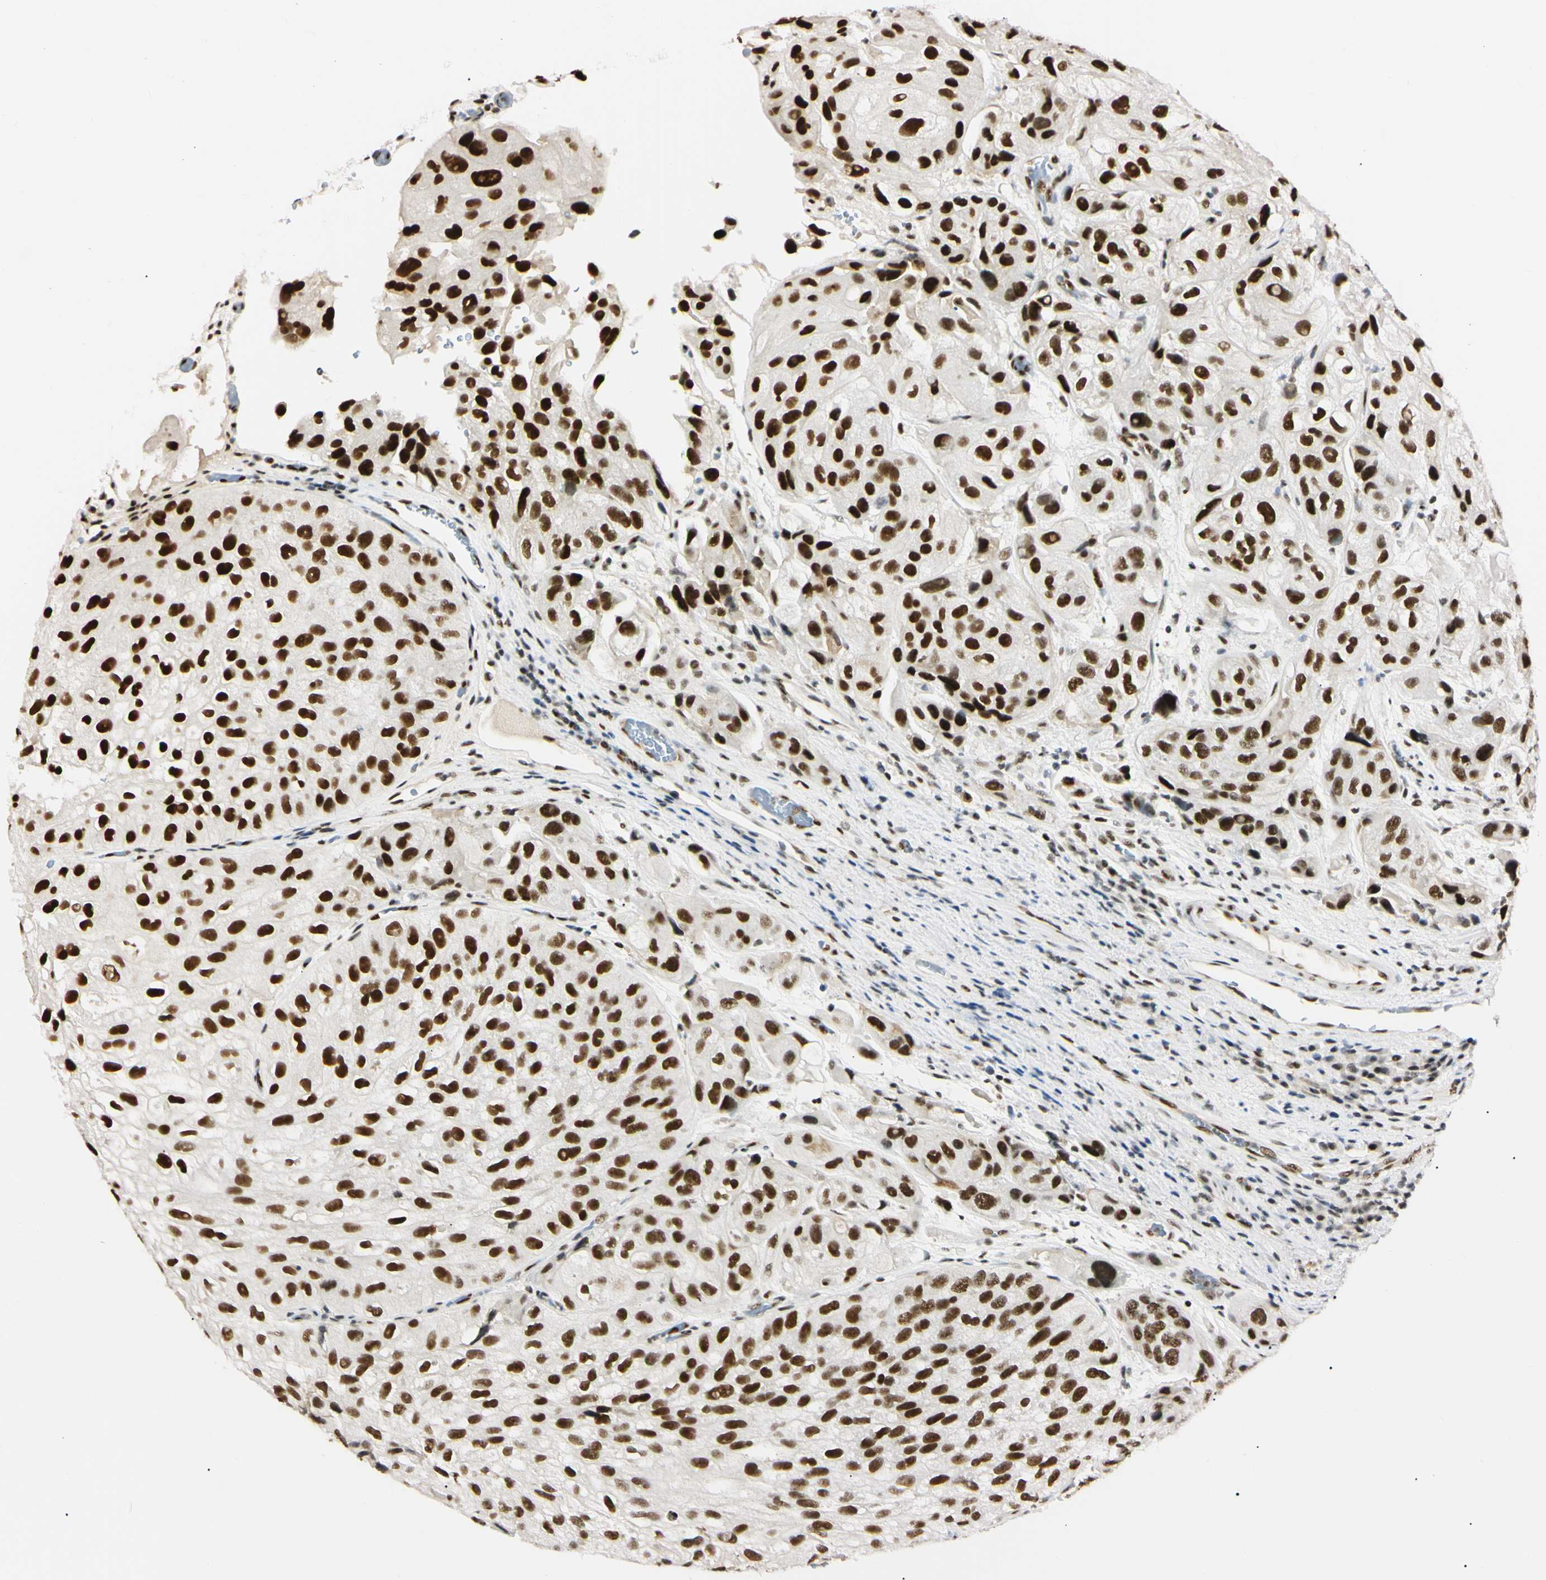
{"staining": {"intensity": "strong", "quantity": ">75%", "location": "nuclear"}, "tissue": "urothelial cancer", "cell_type": "Tumor cells", "image_type": "cancer", "snomed": [{"axis": "morphology", "description": "Urothelial carcinoma, High grade"}, {"axis": "topography", "description": "Urinary bladder"}], "caption": "Urothelial carcinoma (high-grade) stained for a protein exhibits strong nuclear positivity in tumor cells.", "gene": "ZNF134", "patient": {"sex": "female", "age": 64}}